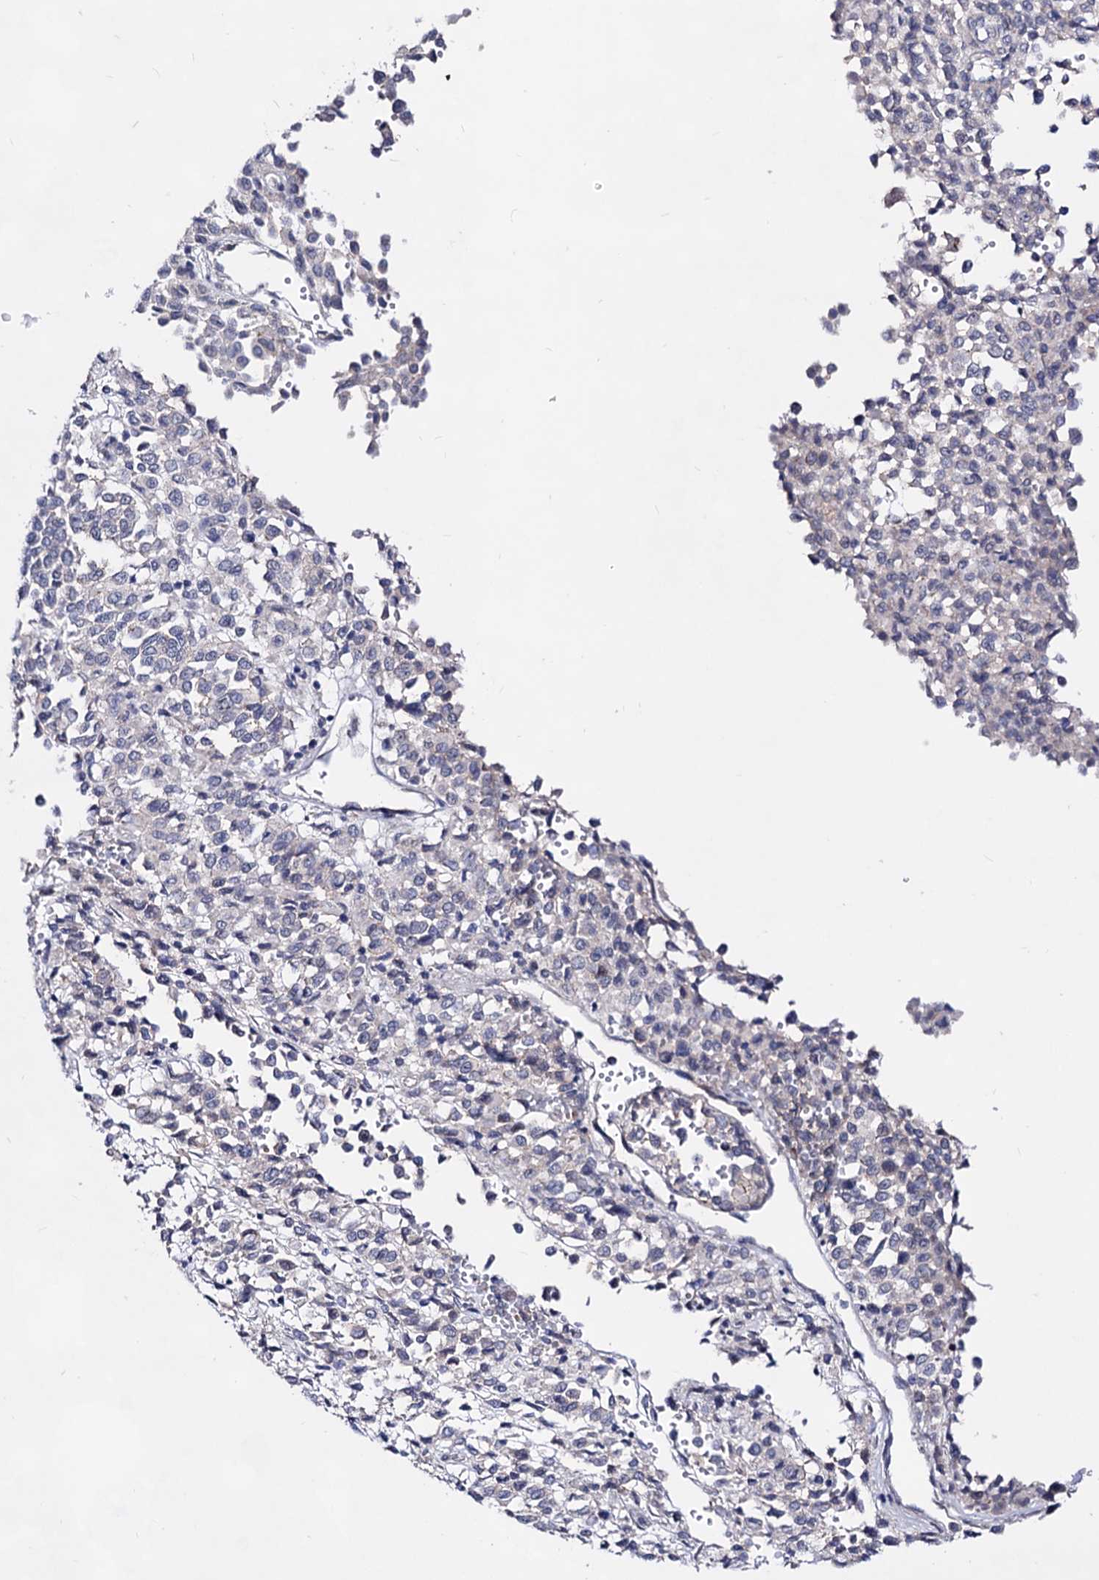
{"staining": {"intensity": "negative", "quantity": "none", "location": "none"}, "tissue": "melanoma", "cell_type": "Tumor cells", "image_type": "cancer", "snomed": [{"axis": "morphology", "description": "Malignant melanoma, Metastatic site"}, {"axis": "topography", "description": "Pancreas"}], "caption": "A micrograph of melanoma stained for a protein demonstrates no brown staining in tumor cells.", "gene": "PLIN1", "patient": {"sex": "female", "age": 30}}